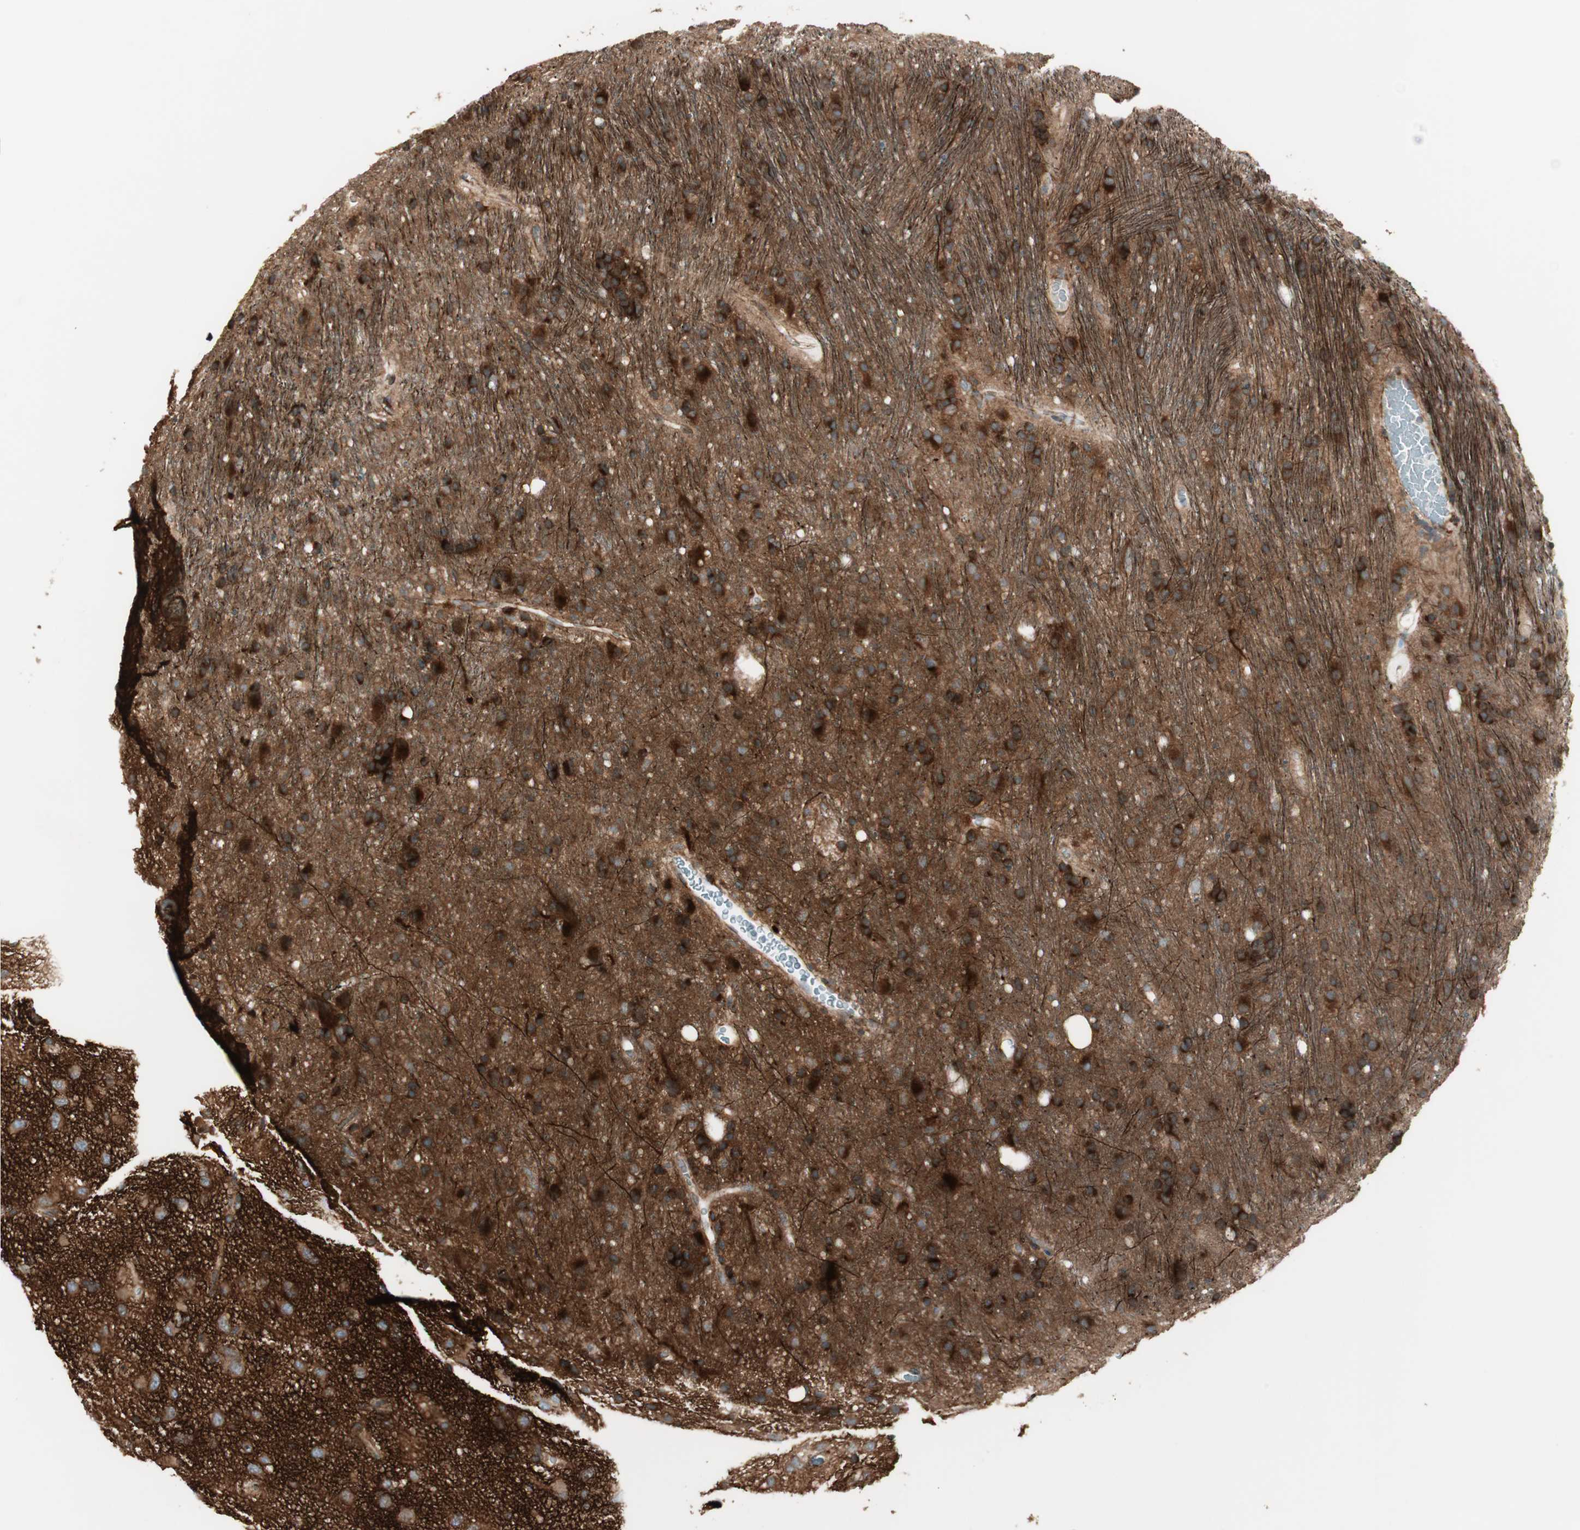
{"staining": {"intensity": "strong", "quantity": "25%-75%", "location": "cytoplasmic/membranous"}, "tissue": "glioma", "cell_type": "Tumor cells", "image_type": "cancer", "snomed": [{"axis": "morphology", "description": "Glioma, malignant, Low grade"}, {"axis": "topography", "description": "Brain"}], "caption": "Immunohistochemical staining of human glioma reveals high levels of strong cytoplasmic/membranous protein staining in approximately 25%-75% of tumor cells.", "gene": "PPP2R5E", "patient": {"sex": "male", "age": 77}}